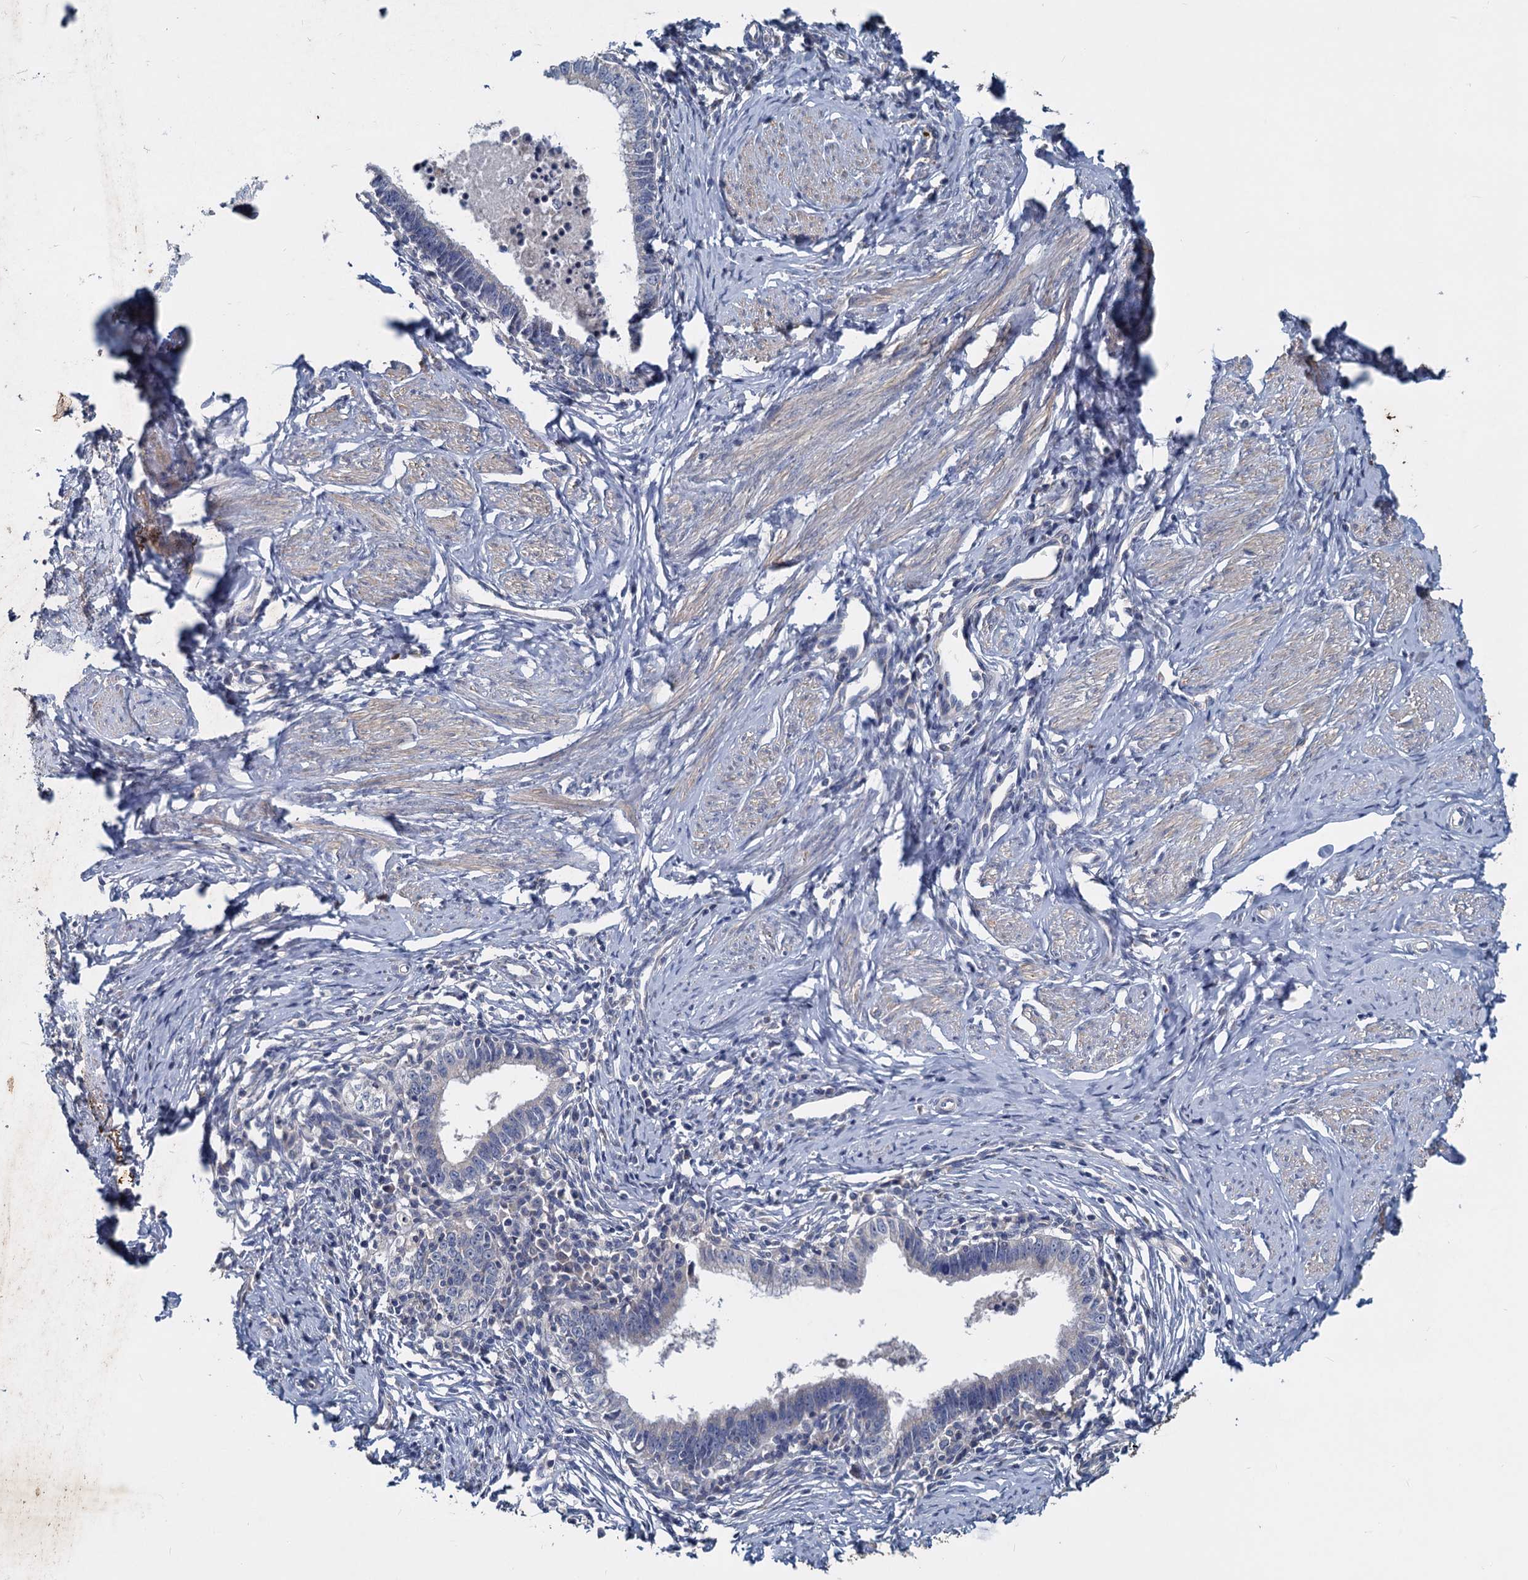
{"staining": {"intensity": "negative", "quantity": "none", "location": "none"}, "tissue": "cervical cancer", "cell_type": "Tumor cells", "image_type": "cancer", "snomed": [{"axis": "morphology", "description": "Adenocarcinoma, NOS"}, {"axis": "topography", "description": "Cervix"}], "caption": "Immunohistochemistry histopathology image of cervical cancer (adenocarcinoma) stained for a protein (brown), which exhibits no expression in tumor cells.", "gene": "SLC2A7", "patient": {"sex": "female", "age": 36}}